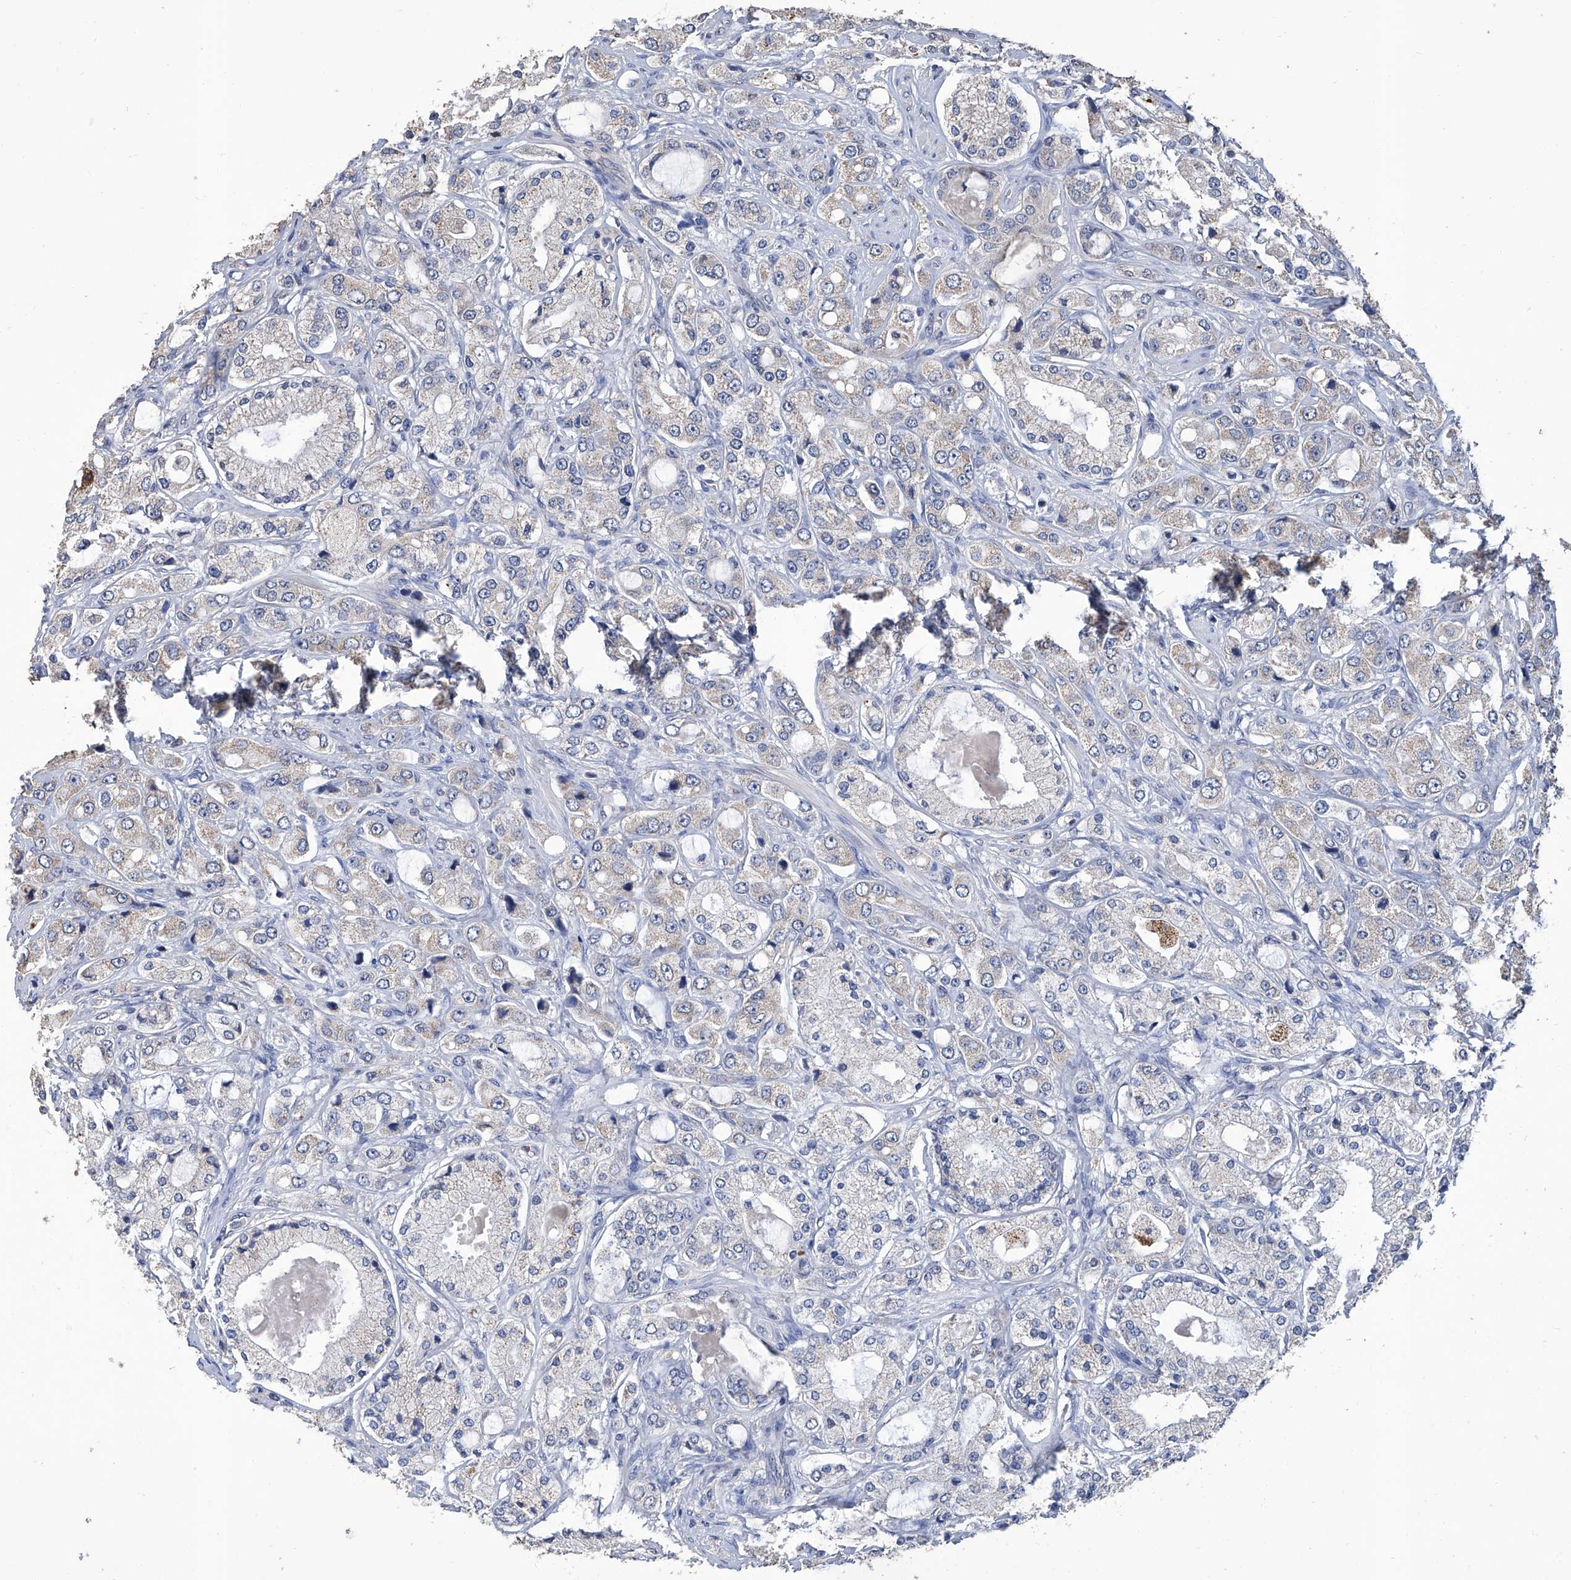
{"staining": {"intensity": "weak", "quantity": "<25%", "location": "cytoplasmic/membranous"}, "tissue": "prostate cancer", "cell_type": "Tumor cells", "image_type": "cancer", "snomed": [{"axis": "morphology", "description": "Adenocarcinoma, High grade"}, {"axis": "topography", "description": "Prostate"}], "caption": "Immunohistochemistry (IHC) photomicrograph of human high-grade adenocarcinoma (prostate) stained for a protein (brown), which exhibits no positivity in tumor cells.", "gene": "GPT", "patient": {"sex": "male", "age": 65}}